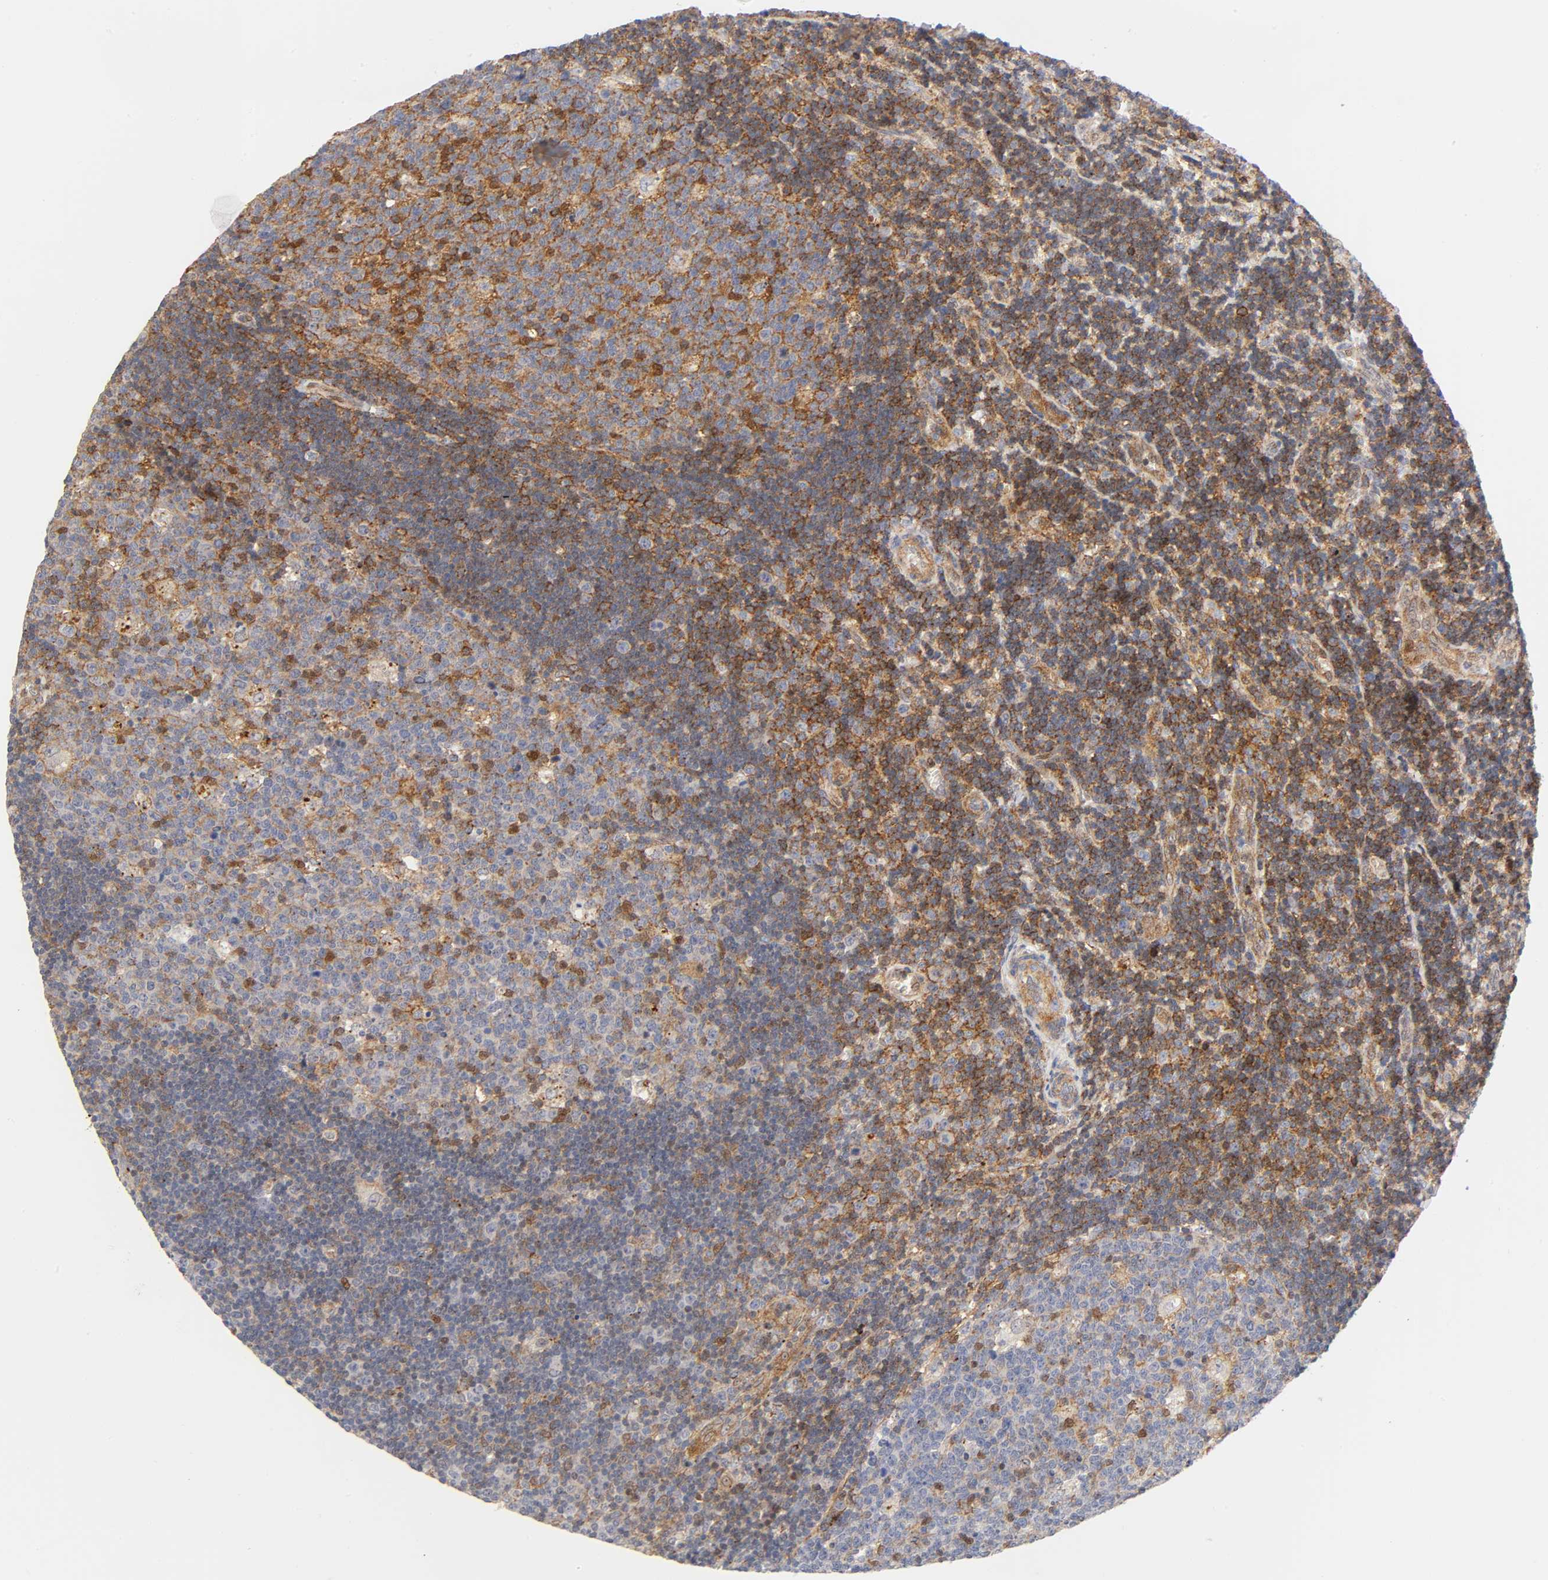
{"staining": {"intensity": "moderate", "quantity": "25%-75%", "location": "cytoplasmic/membranous,nuclear"}, "tissue": "lymph node", "cell_type": "Germinal center cells", "image_type": "normal", "snomed": [{"axis": "morphology", "description": "Normal tissue, NOS"}, {"axis": "topography", "description": "Lymph node"}, {"axis": "topography", "description": "Salivary gland"}], "caption": "Protein expression by immunohistochemistry (IHC) reveals moderate cytoplasmic/membranous,nuclear staining in approximately 25%-75% of germinal center cells in unremarkable lymph node.", "gene": "ANXA7", "patient": {"sex": "male", "age": 8}}